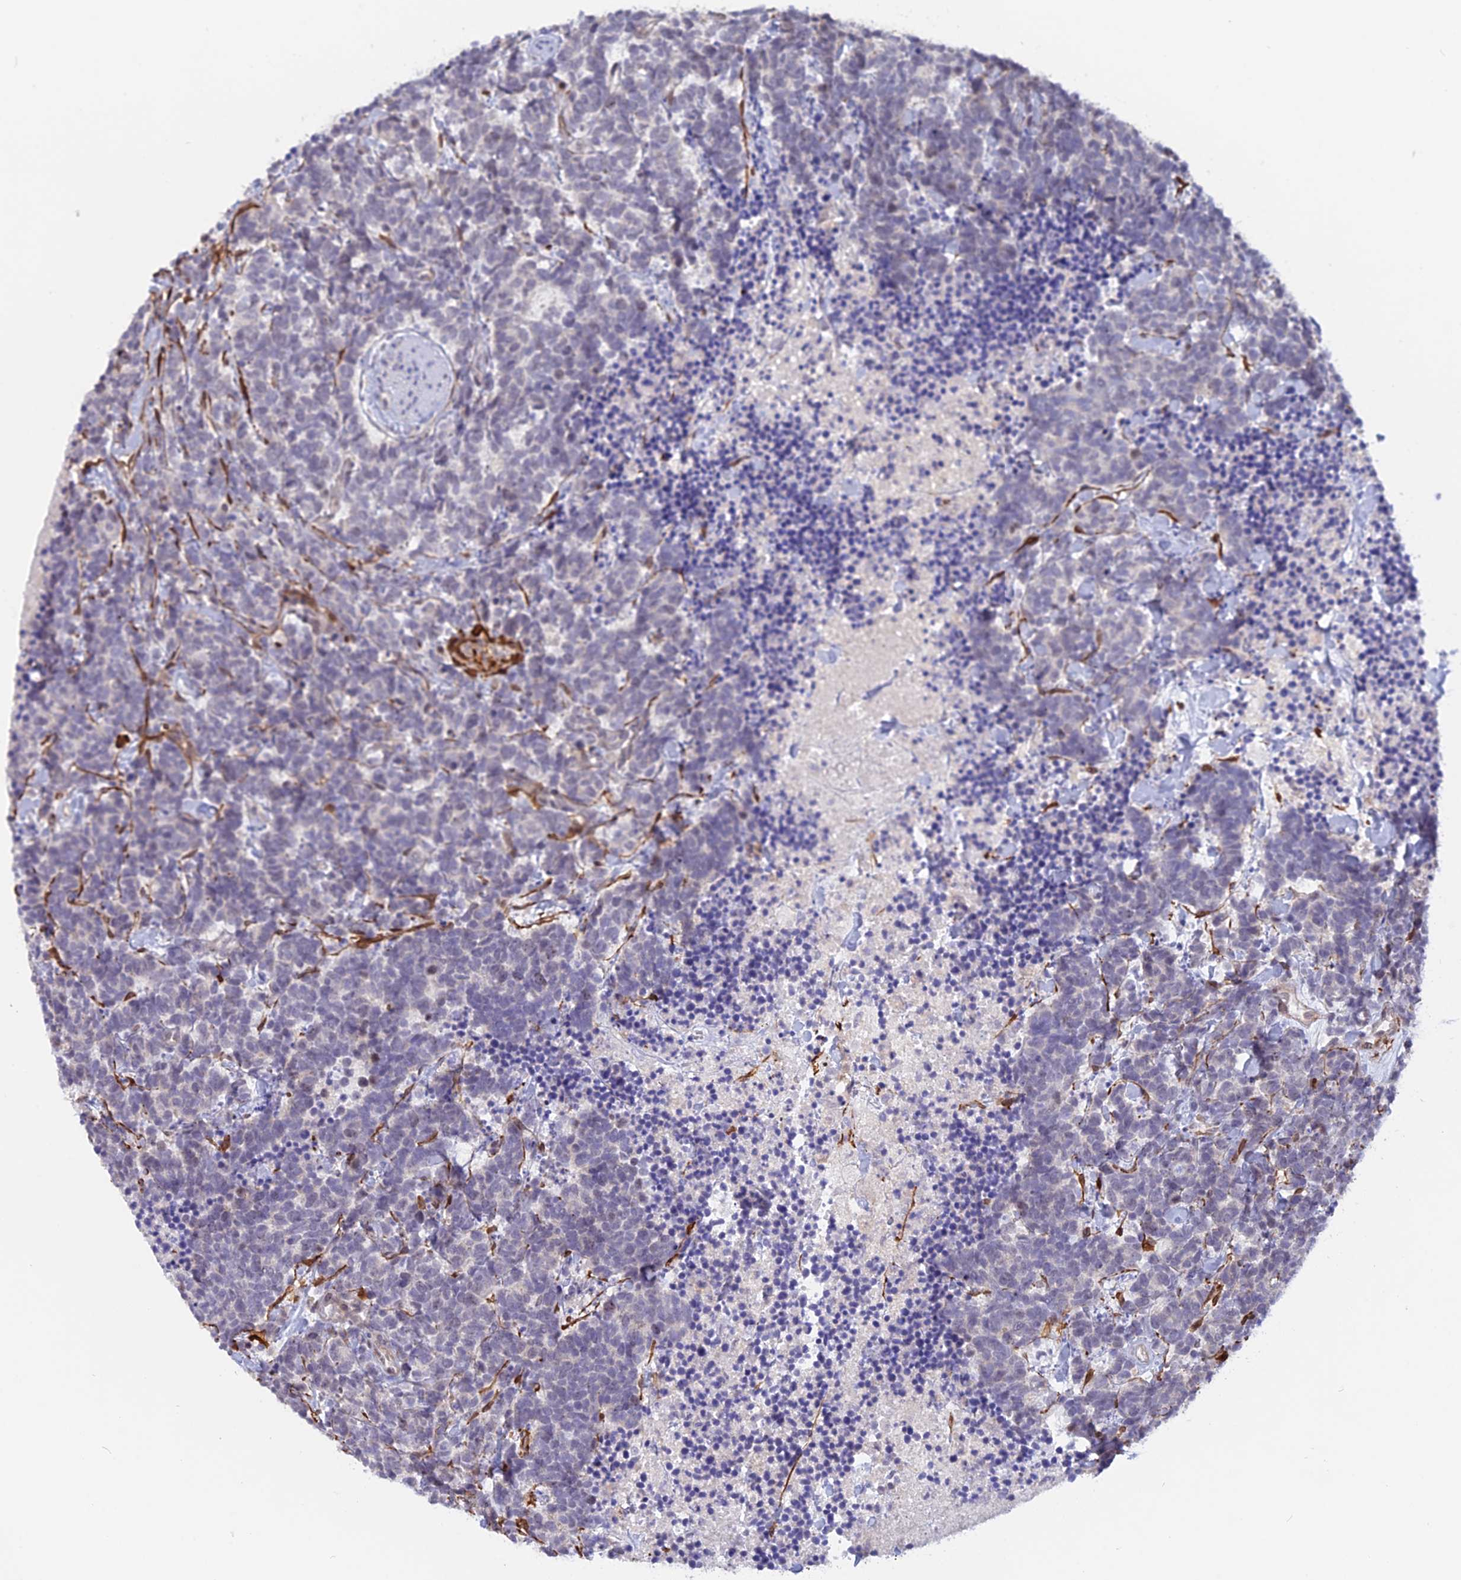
{"staining": {"intensity": "negative", "quantity": "none", "location": "none"}, "tissue": "carcinoid", "cell_type": "Tumor cells", "image_type": "cancer", "snomed": [{"axis": "morphology", "description": "Carcinoma, NOS"}, {"axis": "morphology", "description": "Carcinoid, malignant, NOS"}, {"axis": "topography", "description": "Prostate"}], "caption": "A photomicrograph of human carcinoma is negative for staining in tumor cells.", "gene": "CCDC154", "patient": {"sex": "male", "age": 57}}